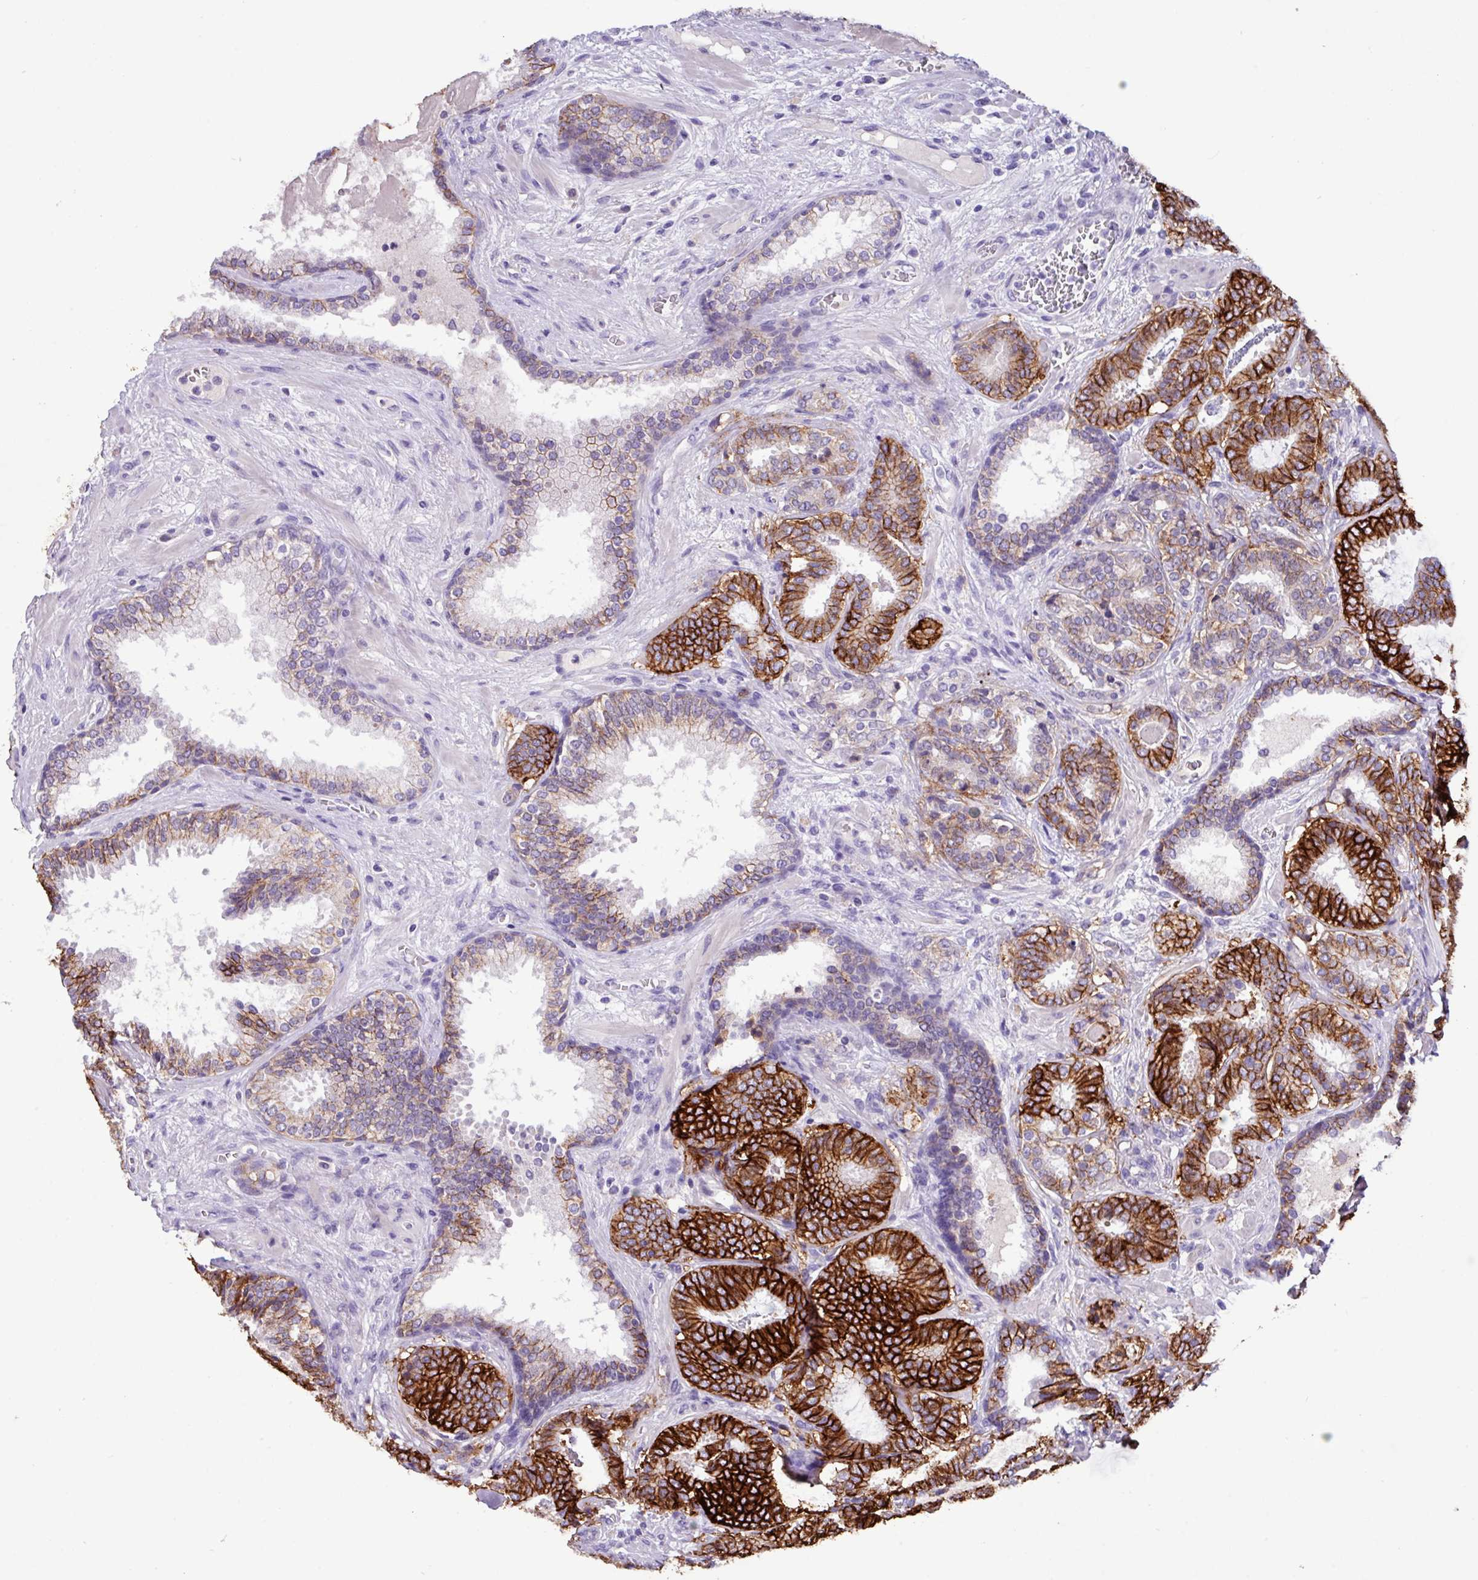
{"staining": {"intensity": "strong", "quantity": ">75%", "location": "cytoplasmic/membranous"}, "tissue": "prostate cancer", "cell_type": "Tumor cells", "image_type": "cancer", "snomed": [{"axis": "morphology", "description": "Adenocarcinoma, High grade"}, {"axis": "topography", "description": "Prostate"}], "caption": "A photomicrograph of human prostate cancer stained for a protein demonstrates strong cytoplasmic/membranous brown staining in tumor cells.", "gene": "EPCAM", "patient": {"sex": "male", "age": 65}}